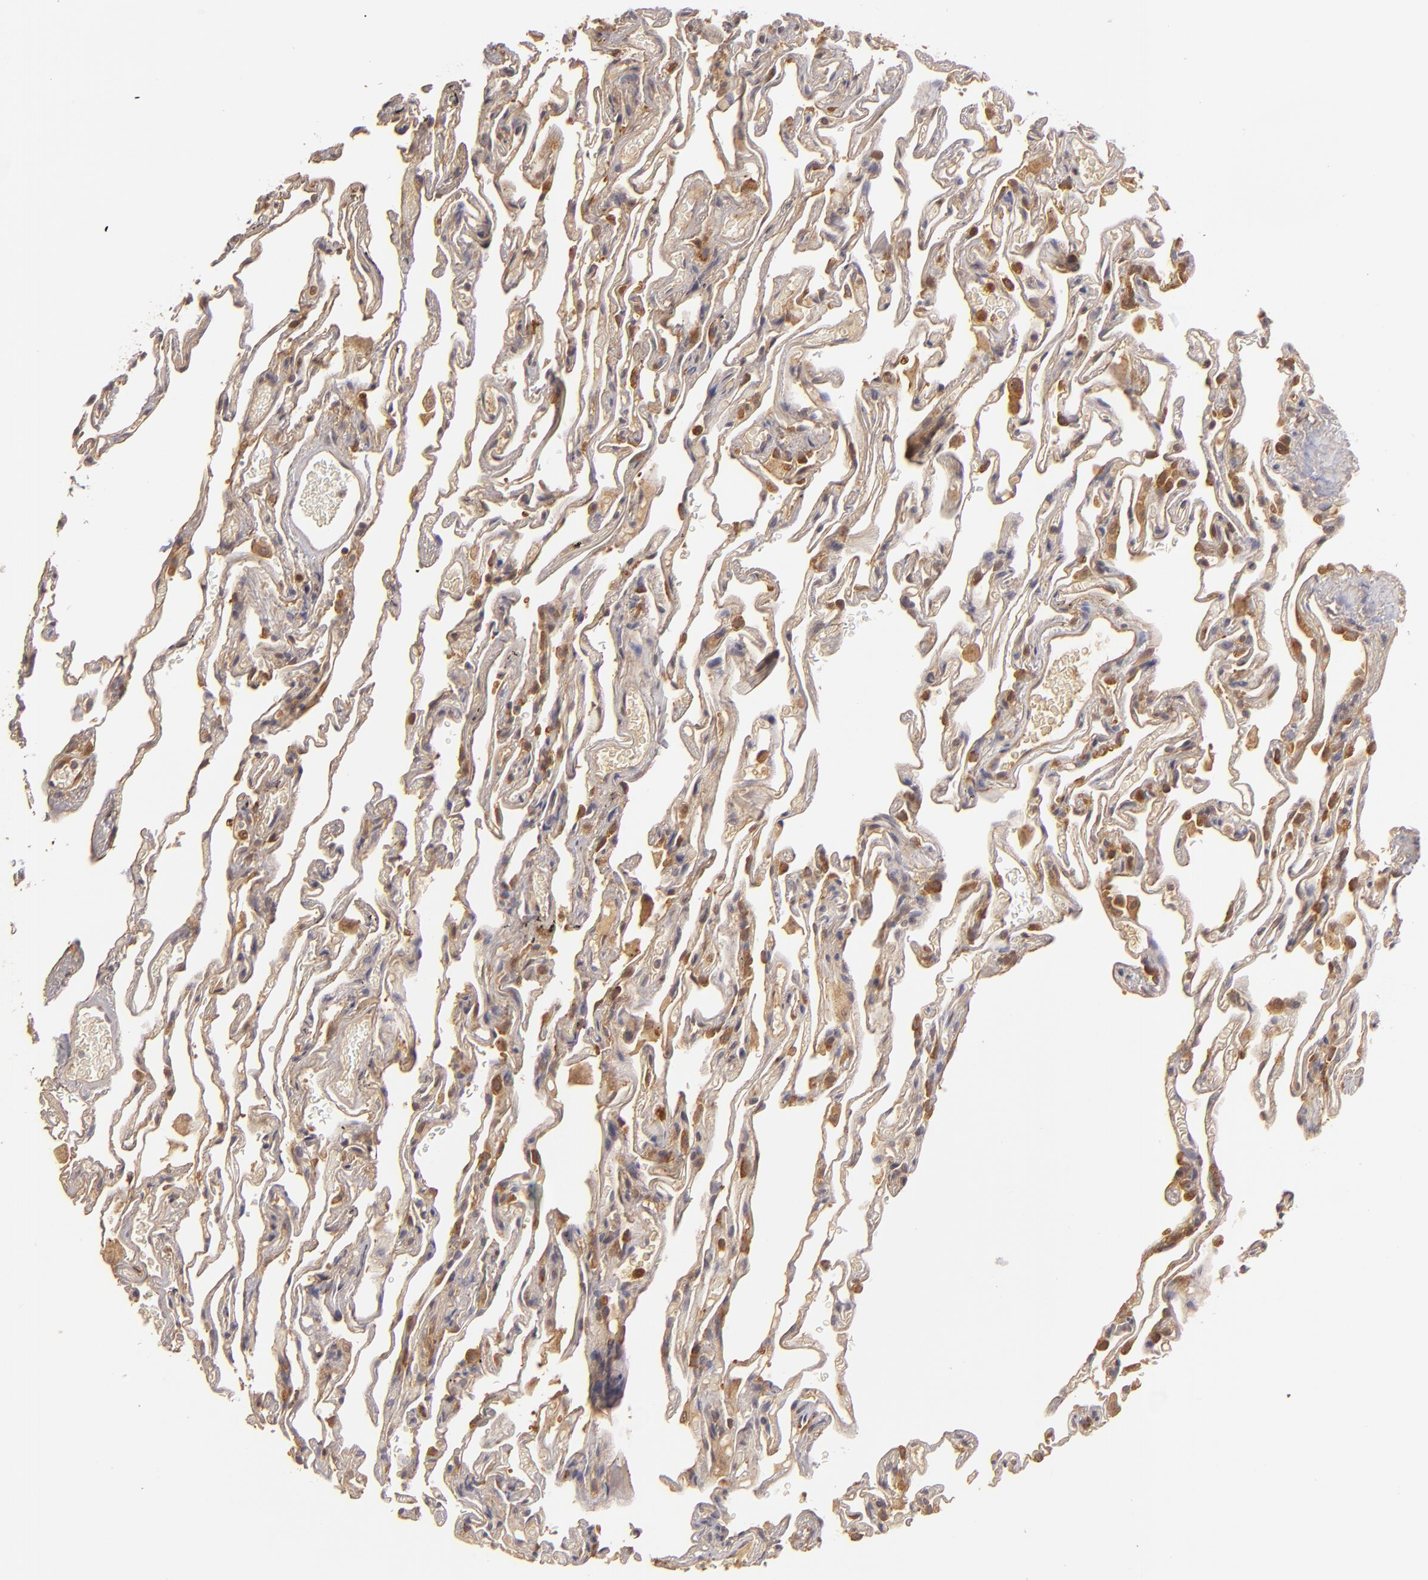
{"staining": {"intensity": "strong", "quantity": ">75%", "location": "cytoplasmic/membranous"}, "tissue": "lung", "cell_type": "Alveolar cells", "image_type": "normal", "snomed": [{"axis": "morphology", "description": "Normal tissue, NOS"}, {"axis": "morphology", "description": "Inflammation, NOS"}, {"axis": "topography", "description": "Lung"}], "caption": "IHC (DAB (3,3'-diaminobenzidine)) staining of normal human lung reveals strong cytoplasmic/membranous protein positivity in about >75% of alveolar cells. (DAB (3,3'-diaminobenzidine) = brown stain, brightfield microscopy at high magnification).", "gene": "PRKCD", "patient": {"sex": "male", "age": 69}}